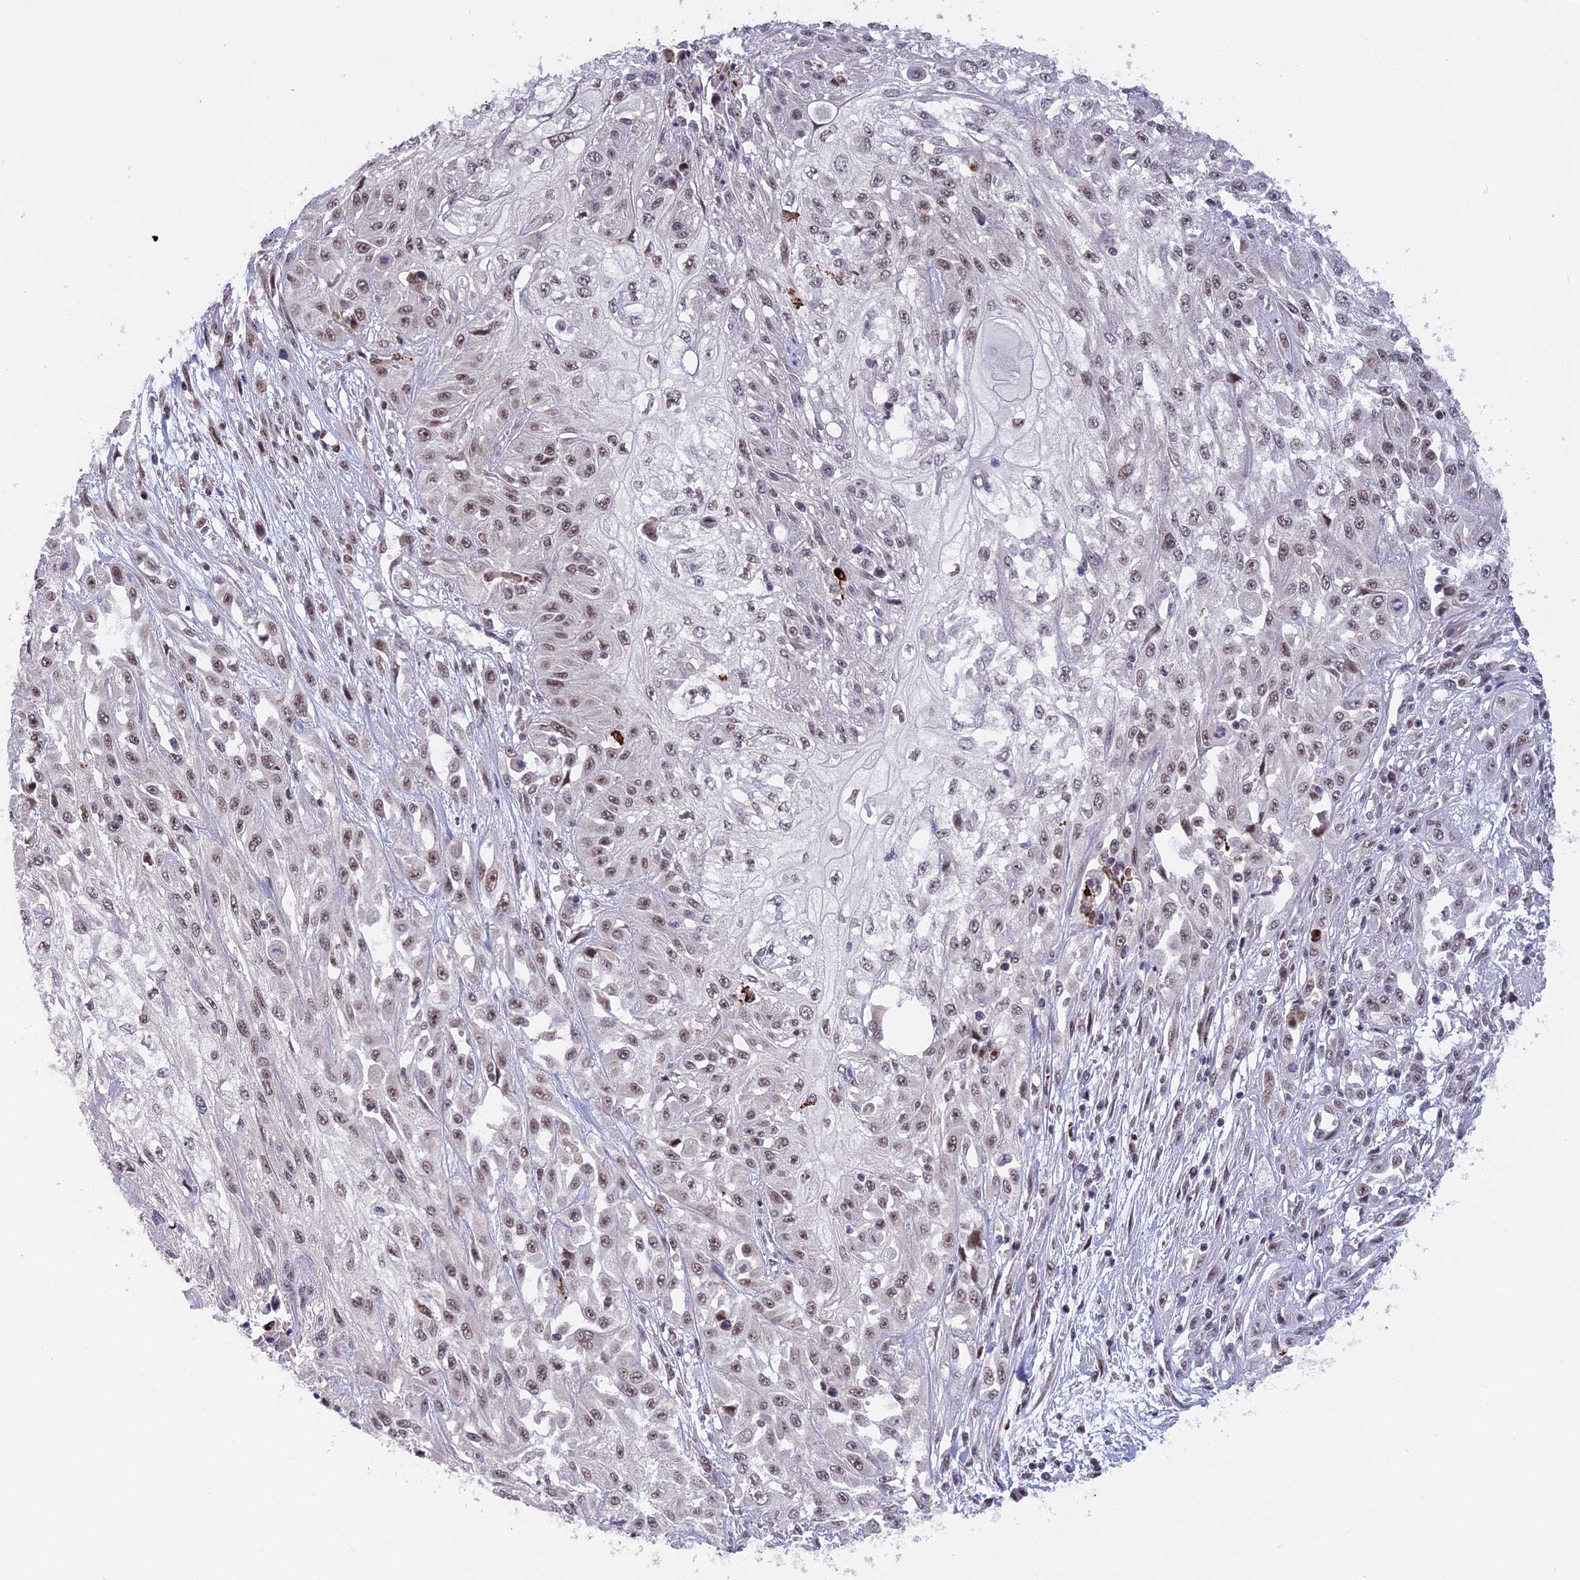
{"staining": {"intensity": "weak", "quantity": "25%-75%", "location": "nuclear"}, "tissue": "skin cancer", "cell_type": "Tumor cells", "image_type": "cancer", "snomed": [{"axis": "morphology", "description": "Squamous cell carcinoma, NOS"}, {"axis": "morphology", "description": "Squamous cell carcinoma, metastatic, NOS"}, {"axis": "topography", "description": "Skin"}, {"axis": "topography", "description": "Lymph node"}], "caption": "Skin squamous cell carcinoma stained for a protein exhibits weak nuclear positivity in tumor cells.", "gene": "POLR2C", "patient": {"sex": "male", "age": 75}}